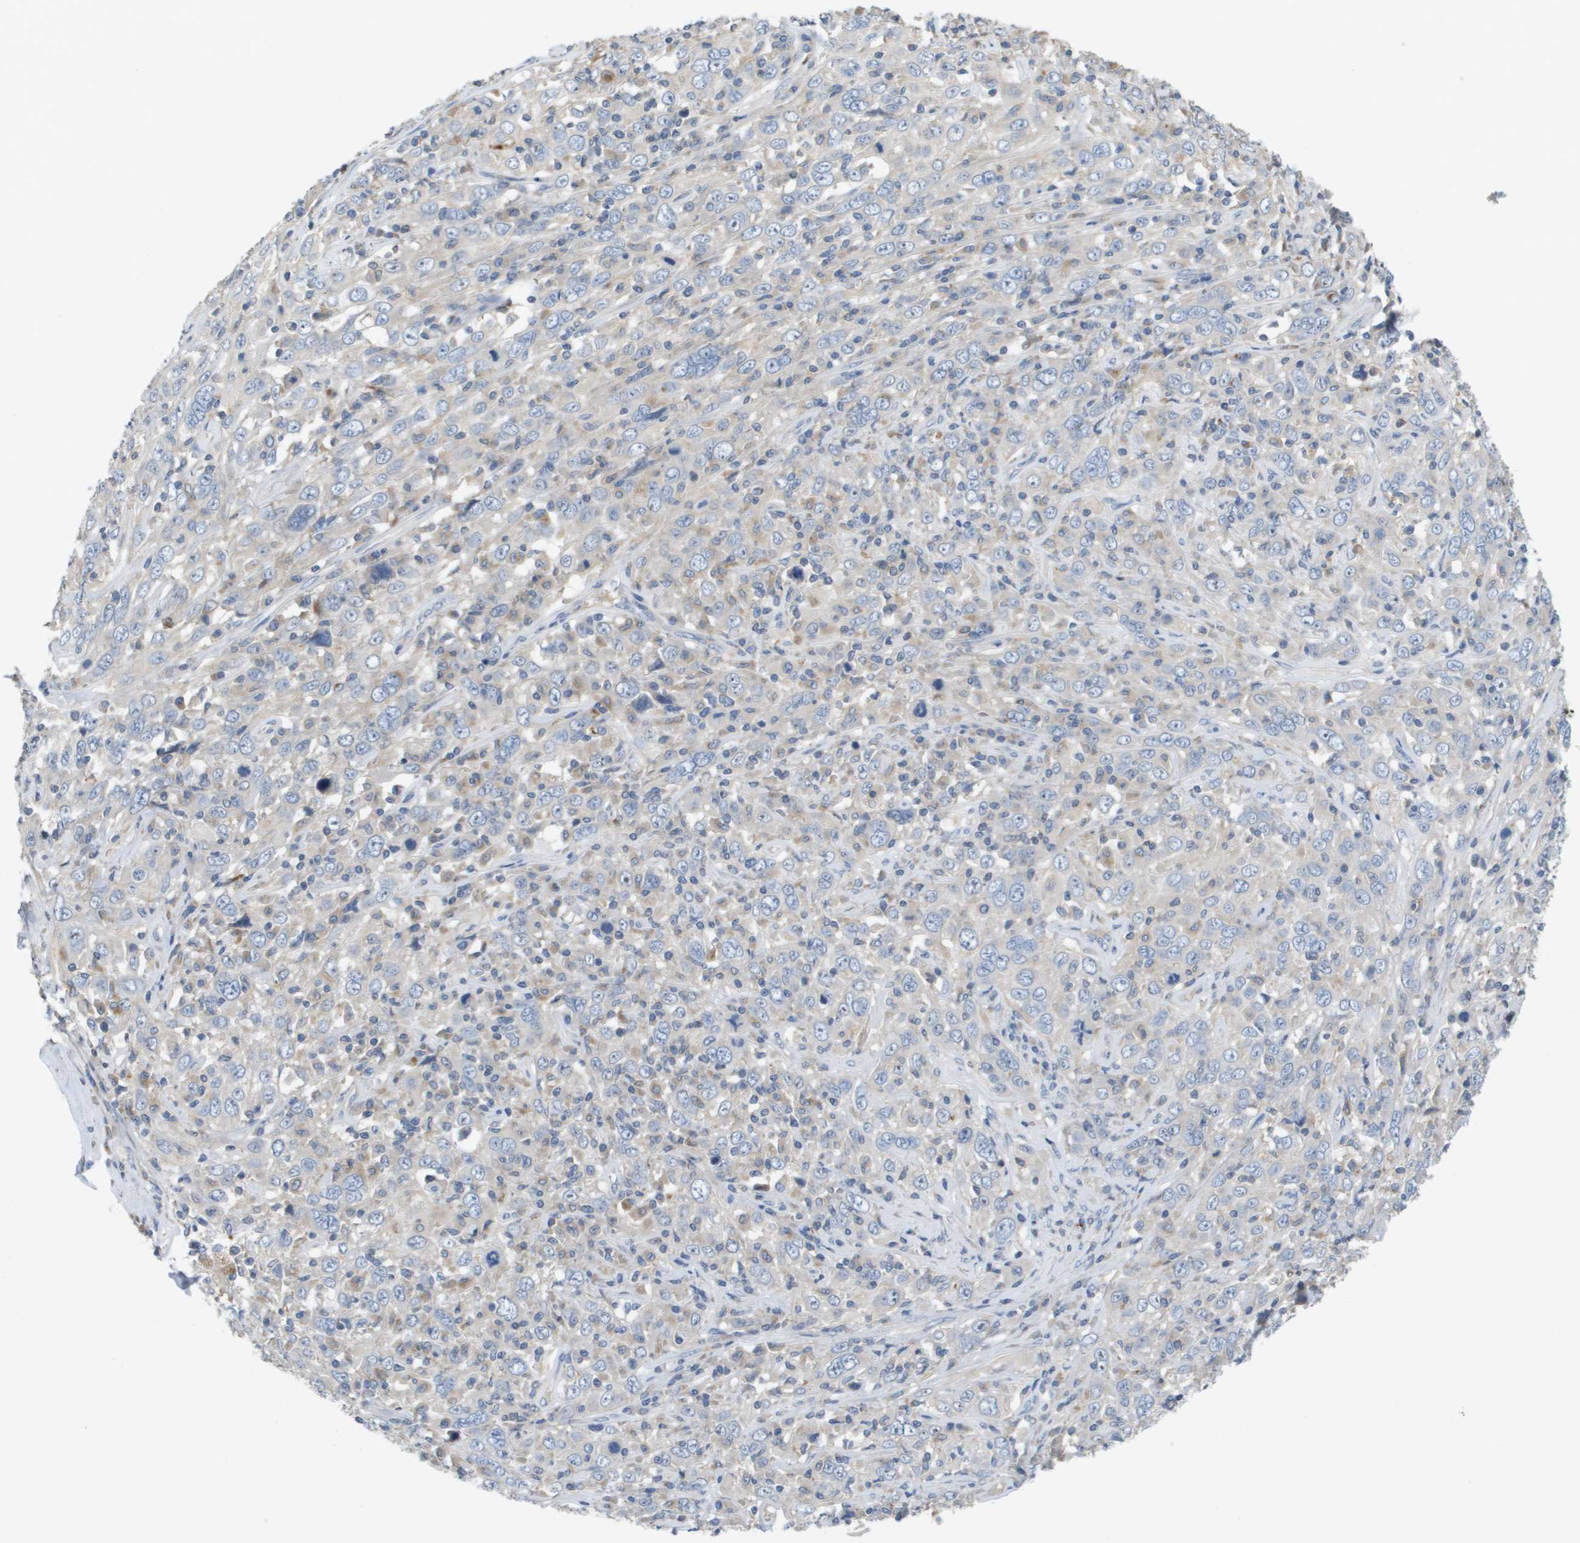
{"staining": {"intensity": "negative", "quantity": "none", "location": "none"}, "tissue": "cervical cancer", "cell_type": "Tumor cells", "image_type": "cancer", "snomed": [{"axis": "morphology", "description": "Squamous cell carcinoma, NOS"}, {"axis": "topography", "description": "Cervix"}], "caption": "This is a photomicrograph of immunohistochemistry staining of cervical squamous cell carcinoma, which shows no staining in tumor cells.", "gene": "B3GNT5", "patient": {"sex": "female", "age": 46}}